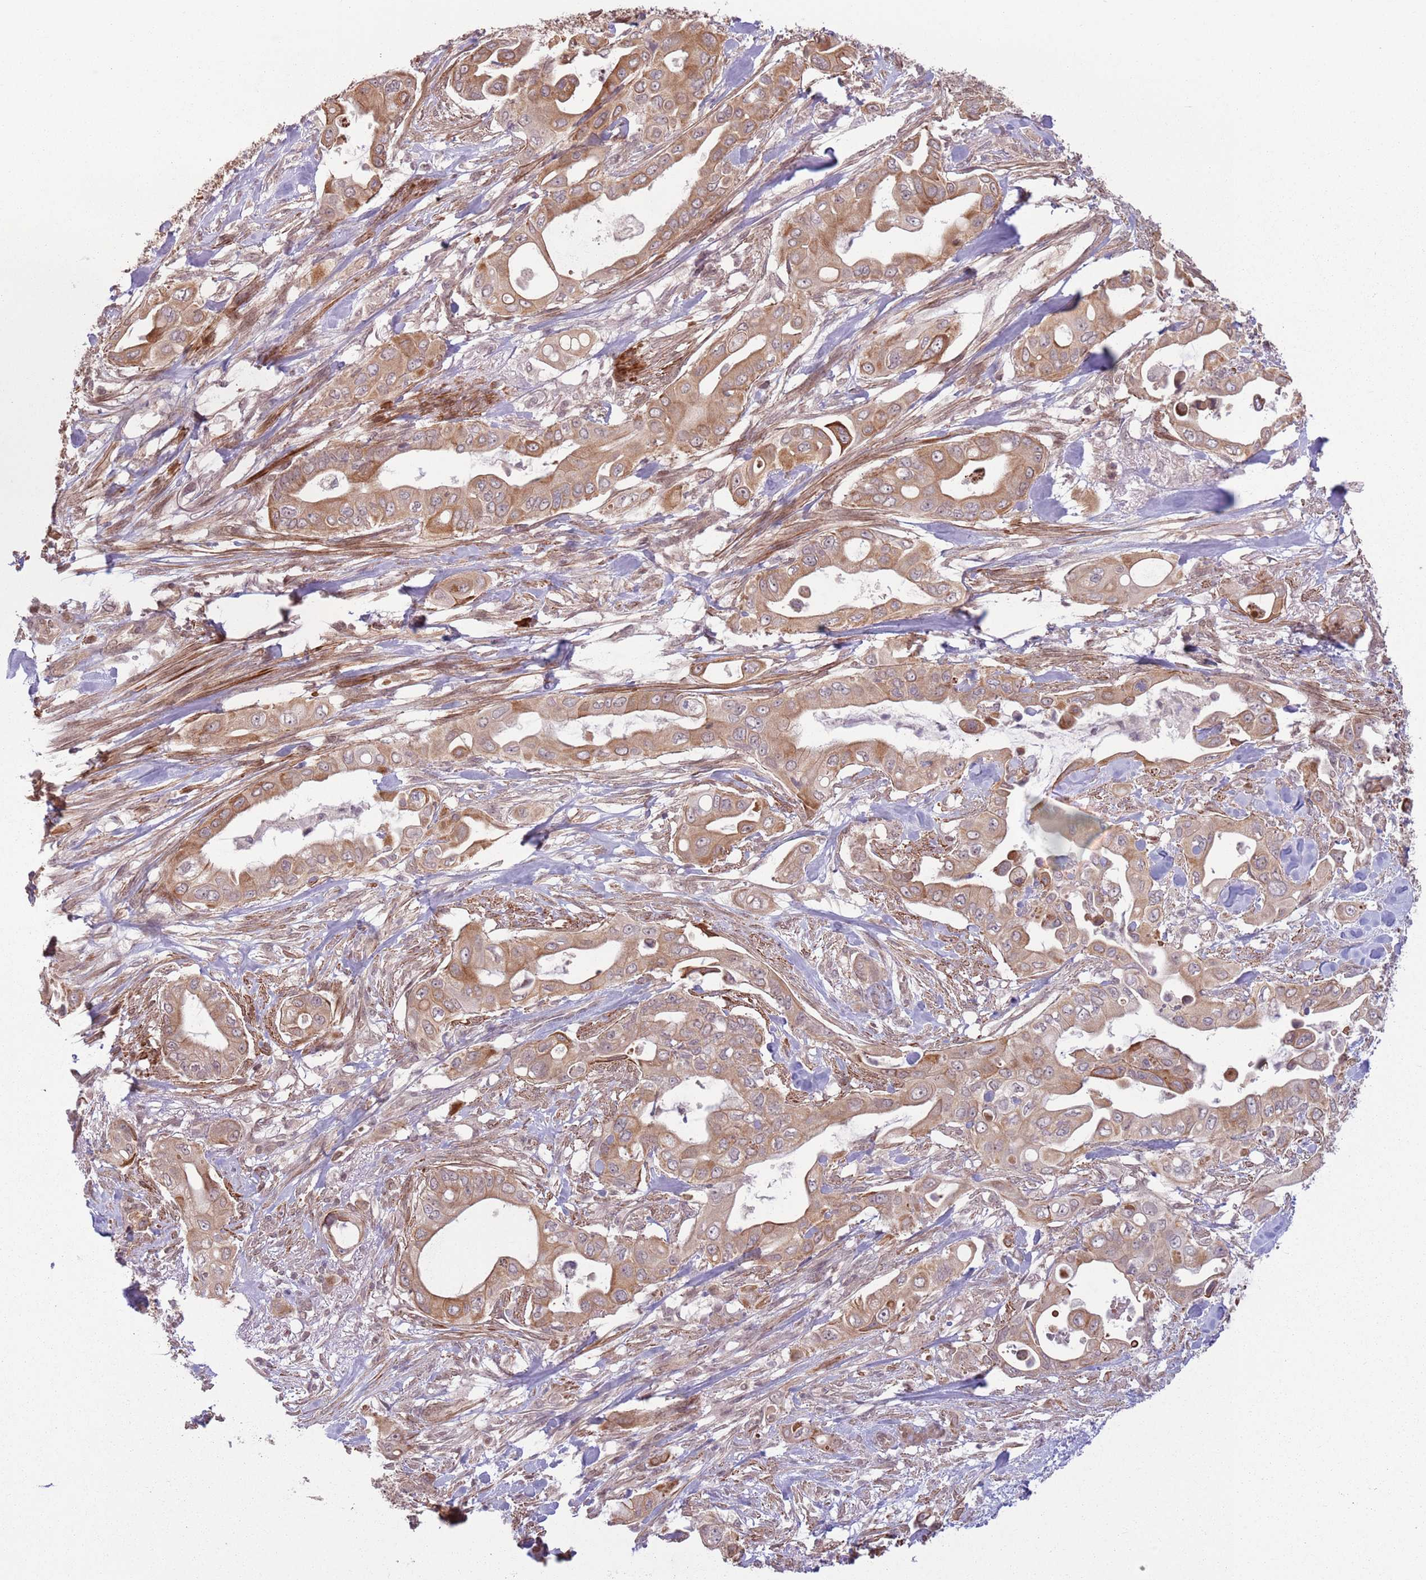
{"staining": {"intensity": "moderate", "quantity": ">75%", "location": "cytoplasmic/membranous"}, "tissue": "pancreatic cancer", "cell_type": "Tumor cells", "image_type": "cancer", "snomed": [{"axis": "morphology", "description": "Adenocarcinoma, NOS"}, {"axis": "topography", "description": "Pancreas"}], "caption": "A micrograph of human pancreatic cancer stained for a protein demonstrates moderate cytoplasmic/membranous brown staining in tumor cells. (IHC, brightfield microscopy, high magnification).", "gene": "CCDC154", "patient": {"sex": "male", "age": 57}}